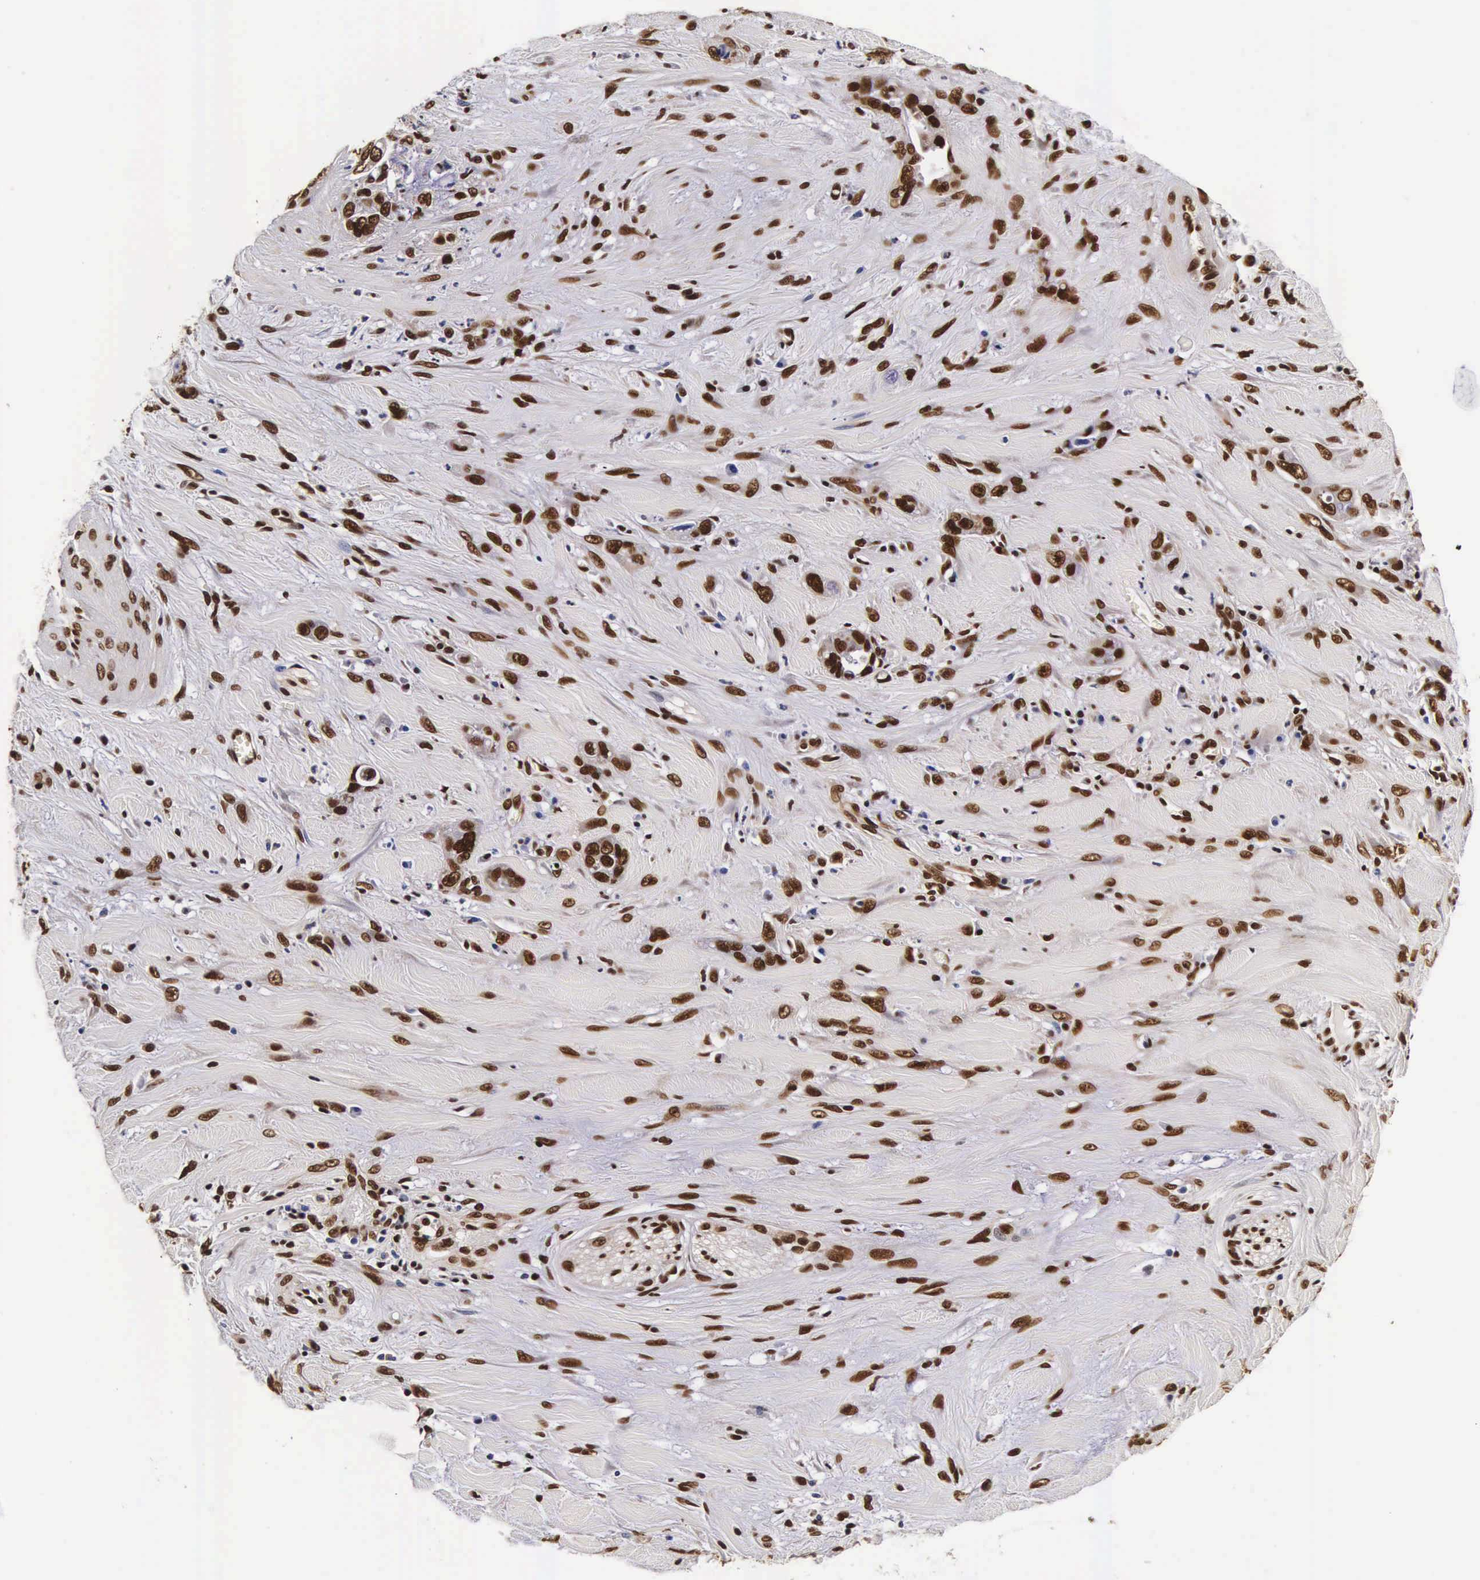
{"staining": {"intensity": "strong", "quantity": ">75%", "location": "nuclear"}, "tissue": "pancreatic cancer", "cell_type": "Tumor cells", "image_type": "cancer", "snomed": [{"axis": "morphology", "description": "Adenocarcinoma, NOS"}, {"axis": "topography", "description": "Pancreas"}], "caption": "Protein analysis of pancreatic cancer tissue displays strong nuclear positivity in approximately >75% of tumor cells. (Brightfield microscopy of DAB IHC at high magnification).", "gene": "PABPN1", "patient": {"sex": "male", "age": 69}}